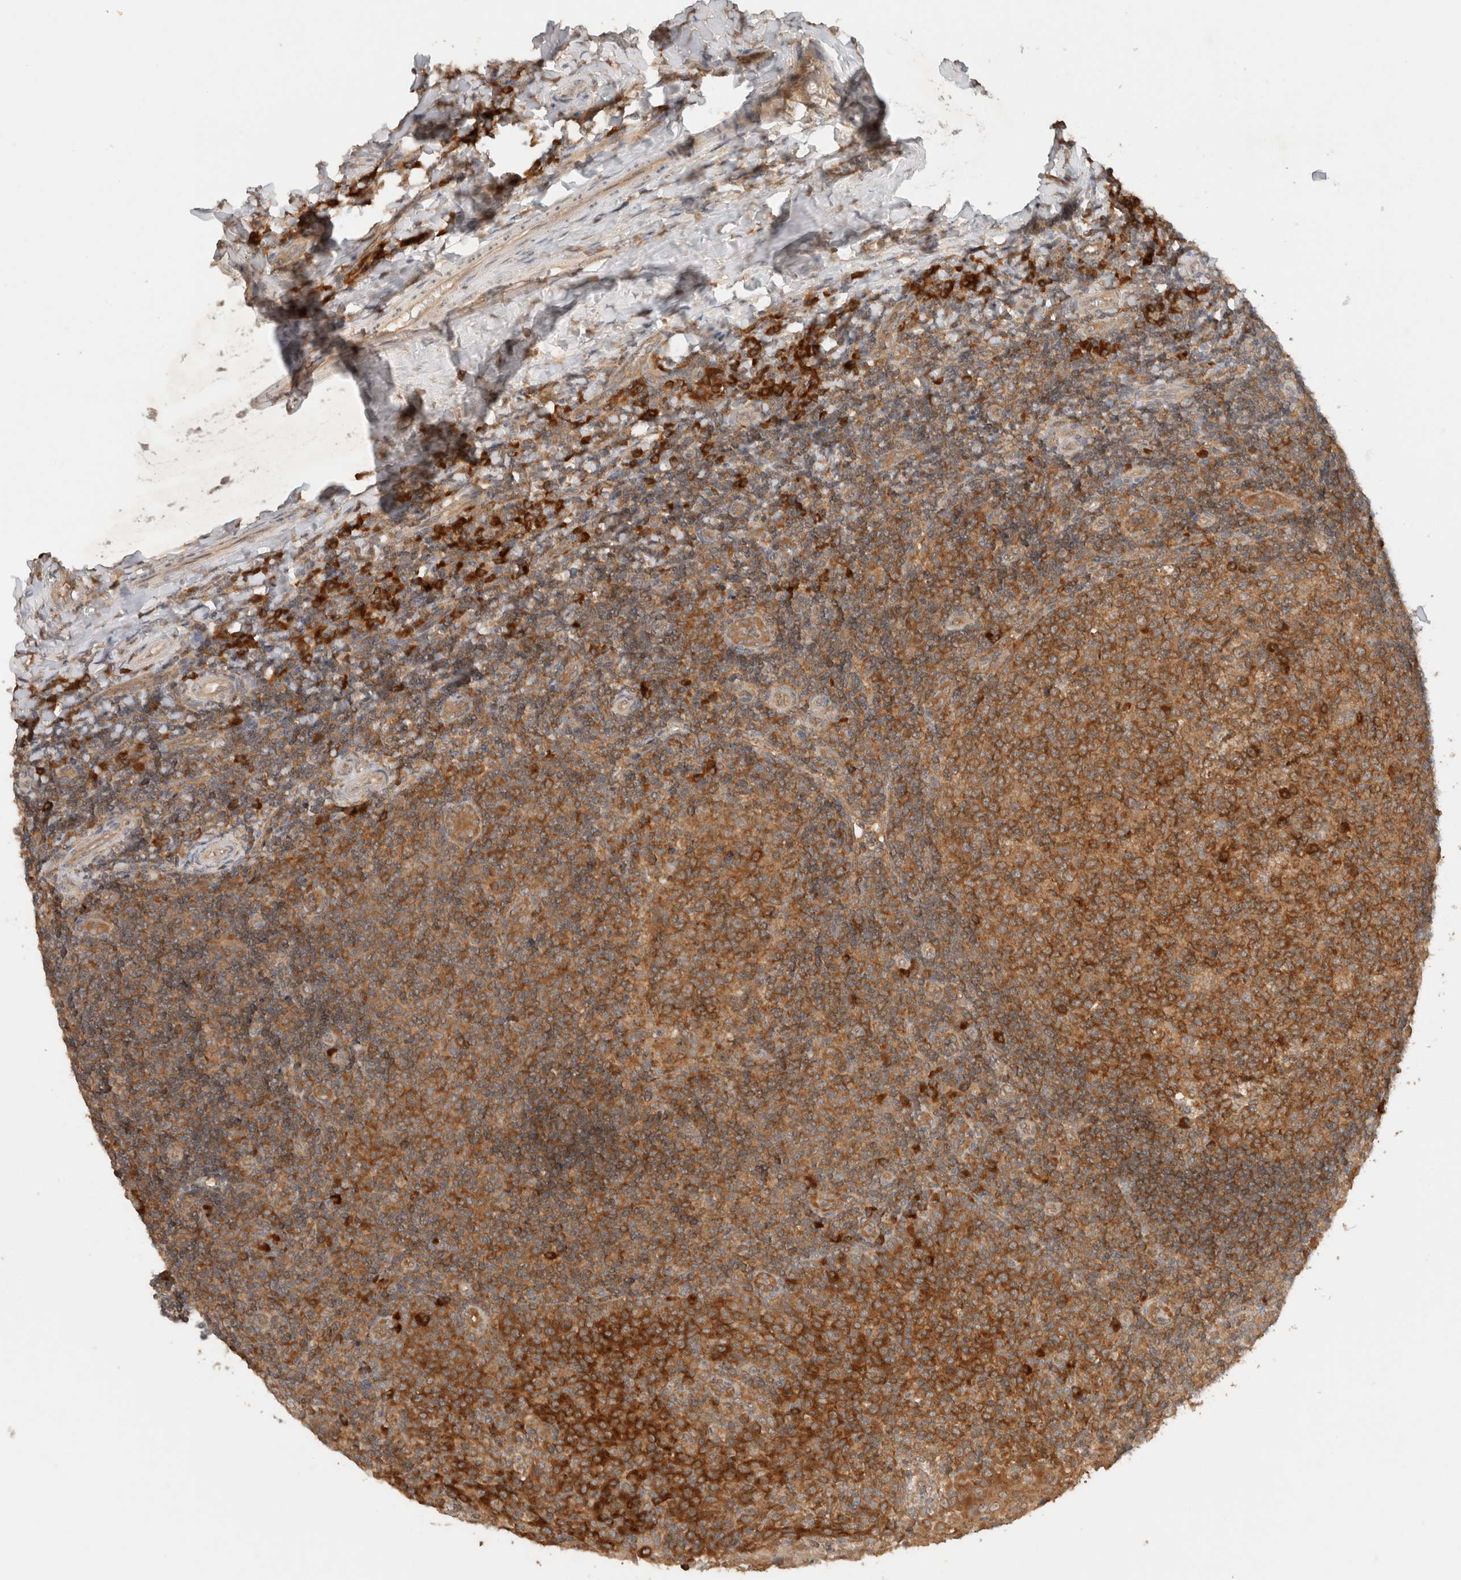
{"staining": {"intensity": "strong", "quantity": ">75%", "location": "cytoplasmic/membranous"}, "tissue": "tonsil", "cell_type": "Germinal center cells", "image_type": "normal", "snomed": [{"axis": "morphology", "description": "Normal tissue, NOS"}, {"axis": "topography", "description": "Tonsil"}], "caption": "IHC (DAB) staining of benign tonsil exhibits strong cytoplasmic/membranous protein staining in approximately >75% of germinal center cells.", "gene": "ARFGEF2", "patient": {"sex": "female", "age": 19}}